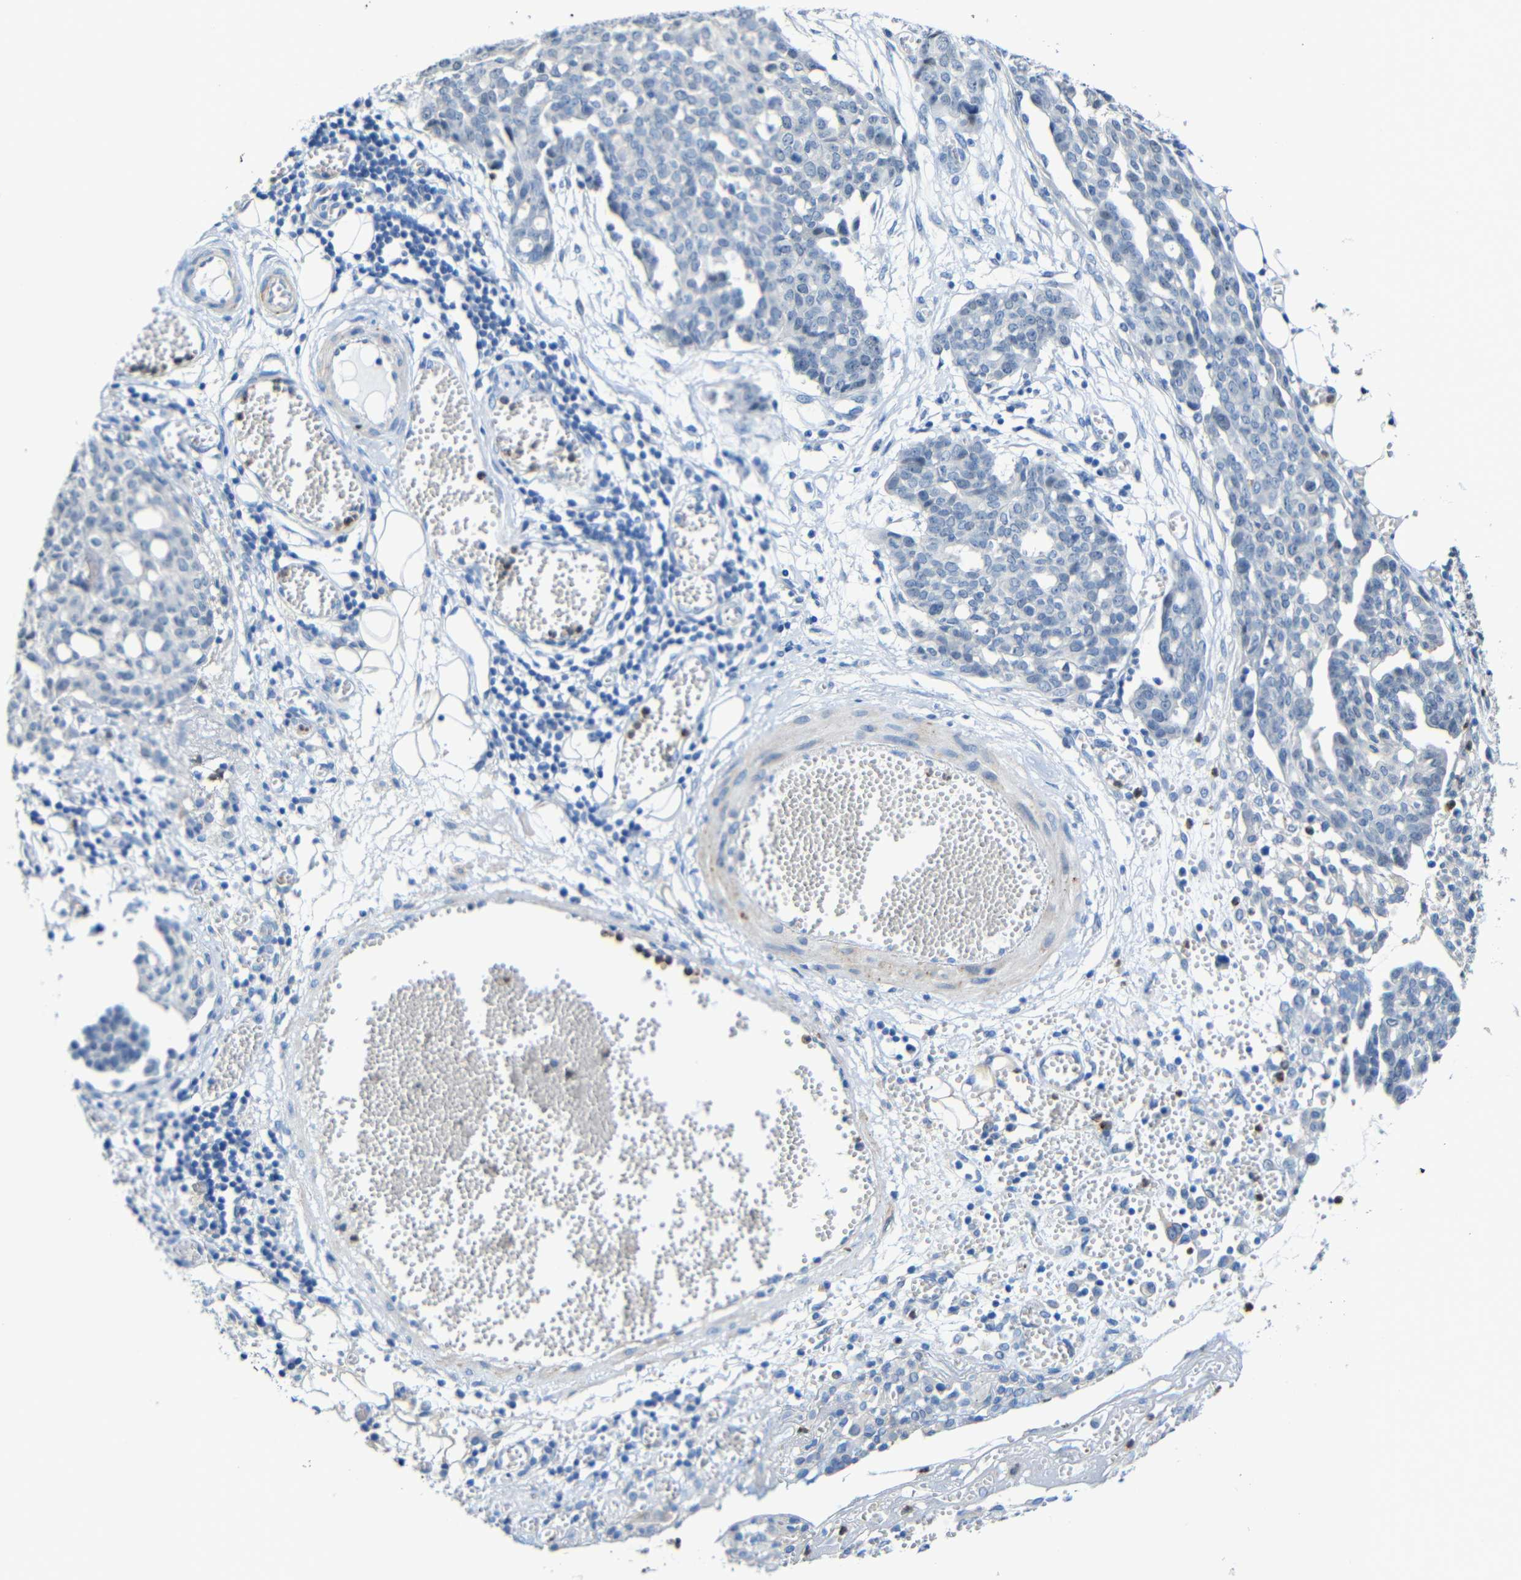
{"staining": {"intensity": "negative", "quantity": "none", "location": "none"}, "tissue": "ovarian cancer", "cell_type": "Tumor cells", "image_type": "cancer", "snomed": [{"axis": "morphology", "description": "Cystadenocarcinoma, serous, NOS"}, {"axis": "topography", "description": "Soft tissue"}, {"axis": "topography", "description": "Ovary"}], "caption": "Immunohistochemistry (IHC) micrograph of neoplastic tissue: human ovarian cancer stained with DAB (3,3'-diaminobenzidine) reveals no significant protein staining in tumor cells.", "gene": "STBD1", "patient": {"sex": "female", "age": 57}}